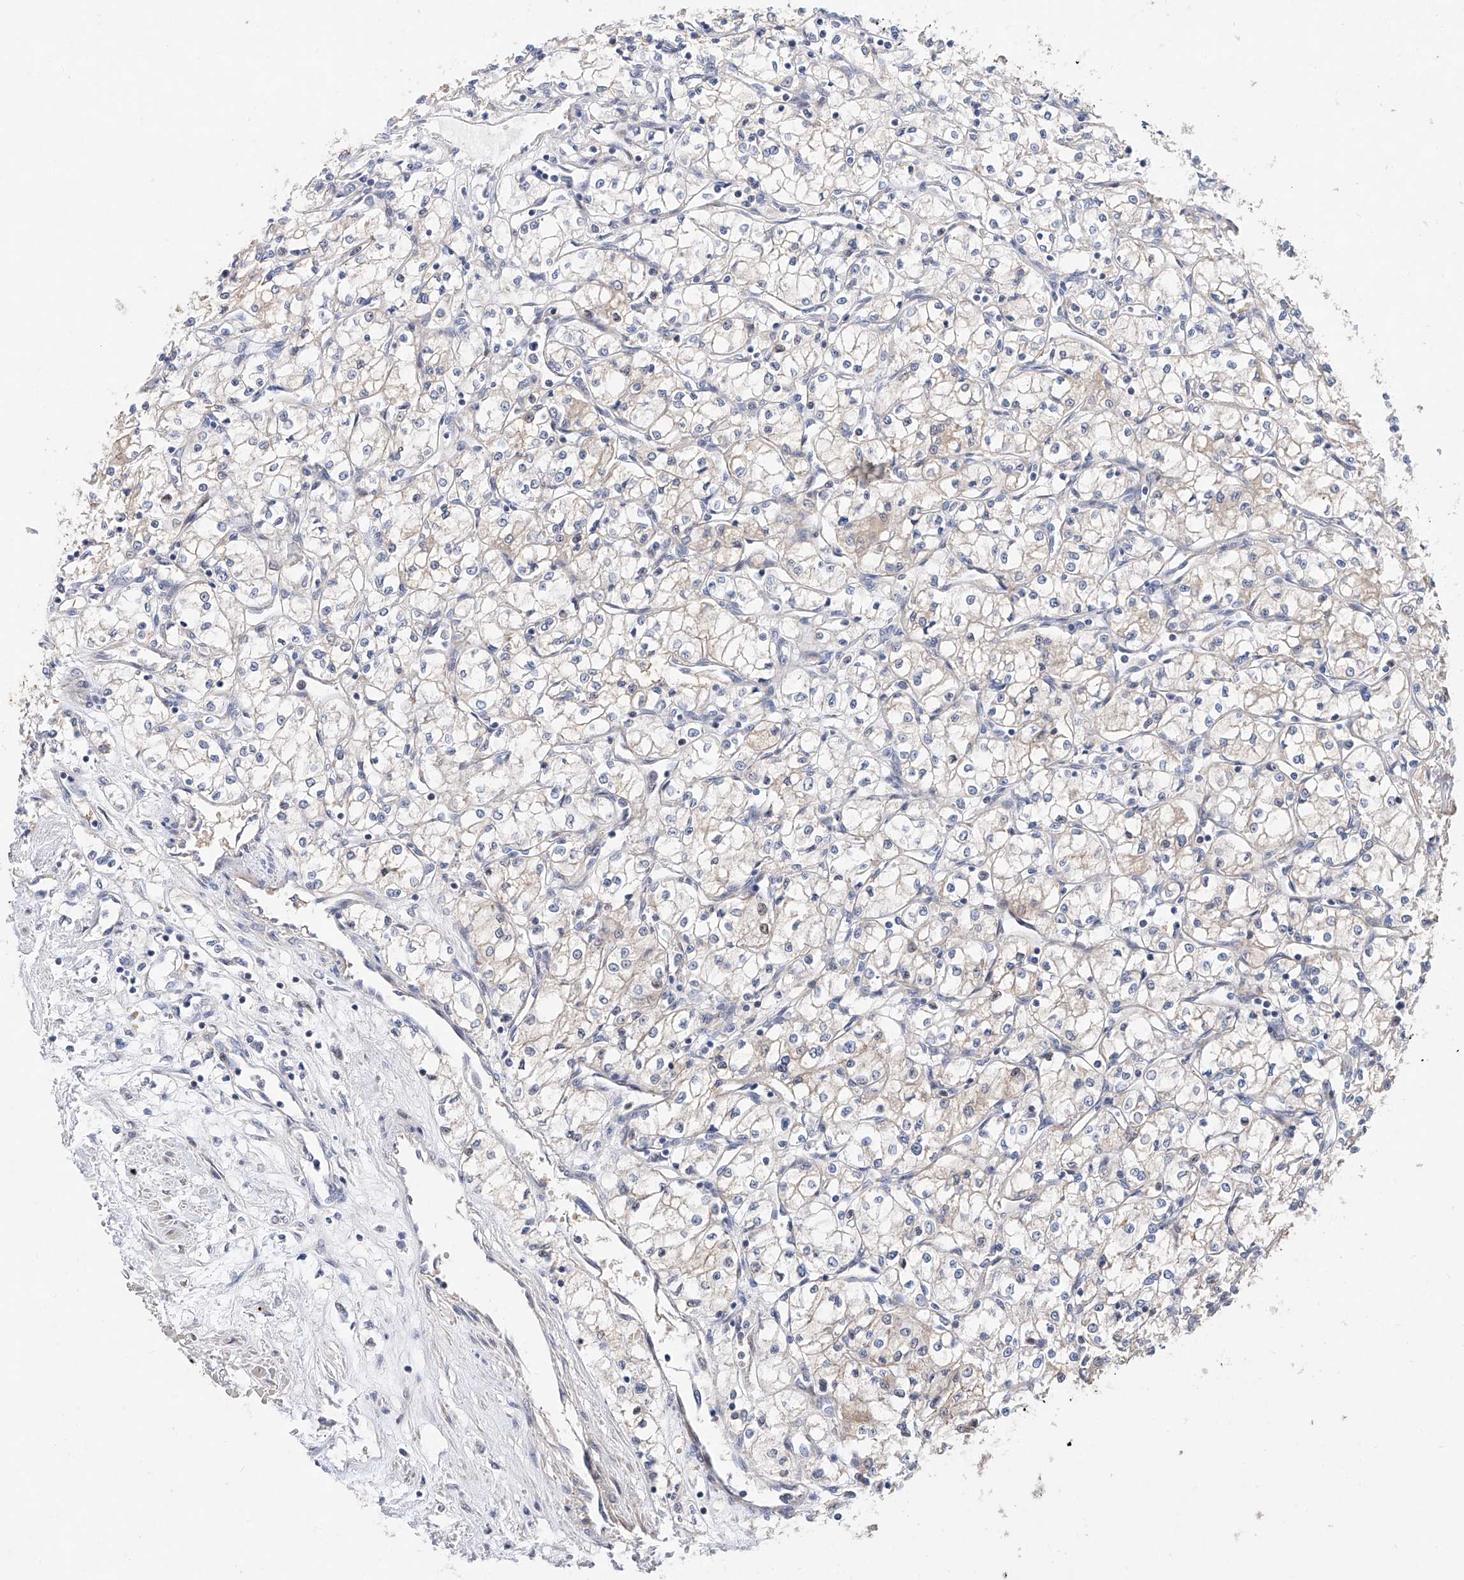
{"staining": {"intensity": "negative", "quantity": "none", "location": "none"}, "tissue": "renal cancer", "cell_type": "Tumor cells", "image_type": "cancer", "snomed": [{"axis": "morphology", "description": "Adenocarcinoma, NOS"}, {"axis": "topography", "description": "Kidney"}], "caption": "Immunohistochemical staining of human adenocarcinoma (renal) demonstrates no significant expression in tumor cells. (DAB (3,3'-diaminobenzidine) immunohistochemistry, high magnification).", "gene": "FUCA2", "patient": {"sex": "male", "age": 59}}